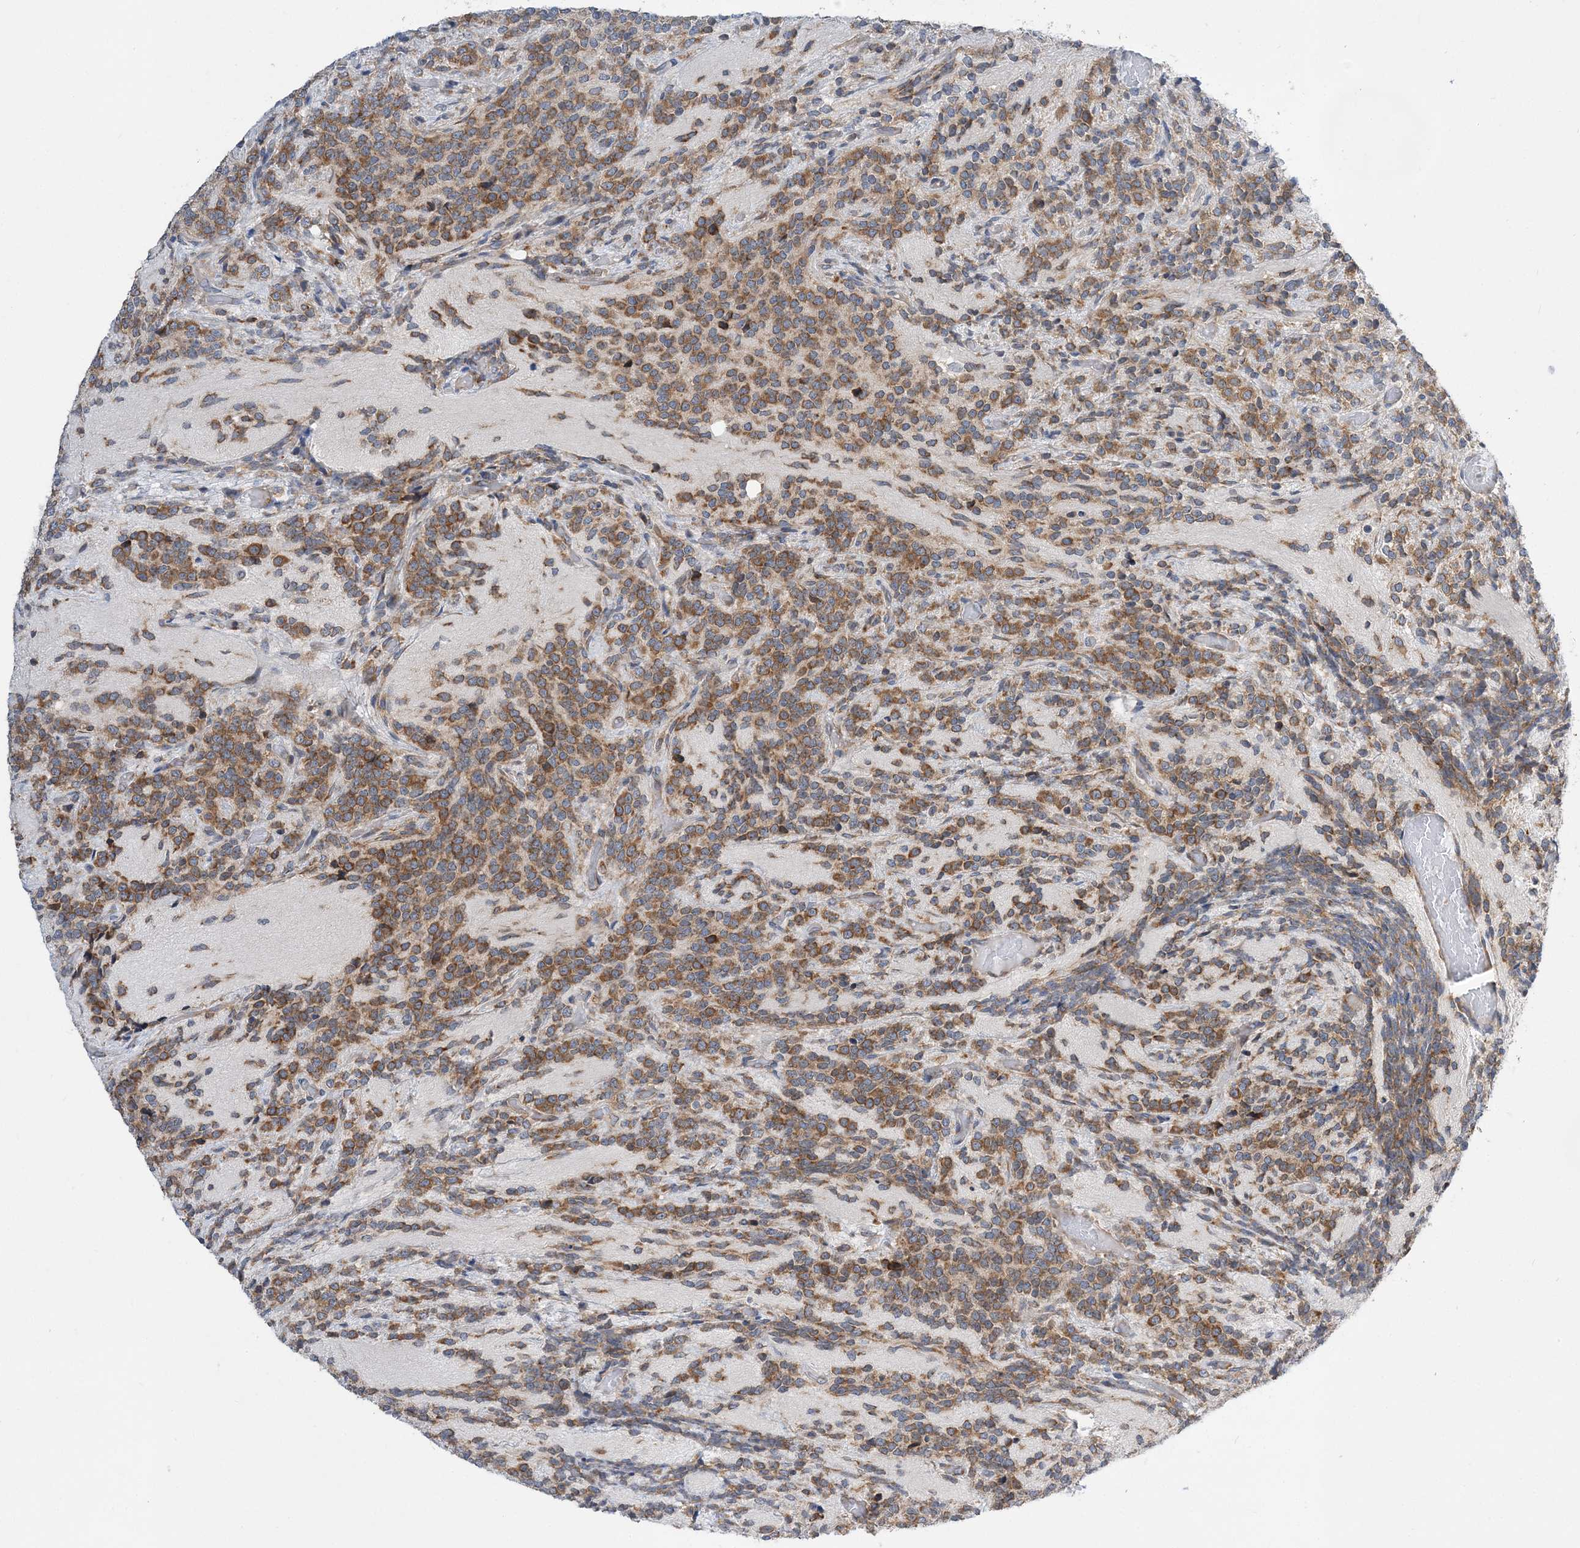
{"staining": {"intensity": "moderate", "quantity": ">75%", "location": "cytoplasmic/membranous"}, "tissue": "glioma", "cell_type": "Tumor cells", "image_type": "cancer", "snomed": [{"axis": "morphology", "description": "Glioma, malignant, Low grade"}, {"axis": "topography", "description": "Brain"}], "caption": "This is an image of IHC staining of glioma, which shows moderate positivity in the cytoplasmic/membranous of tumor cells.", "gene": "LARP4B", "patient": {"sex": "female", "age": 1}}